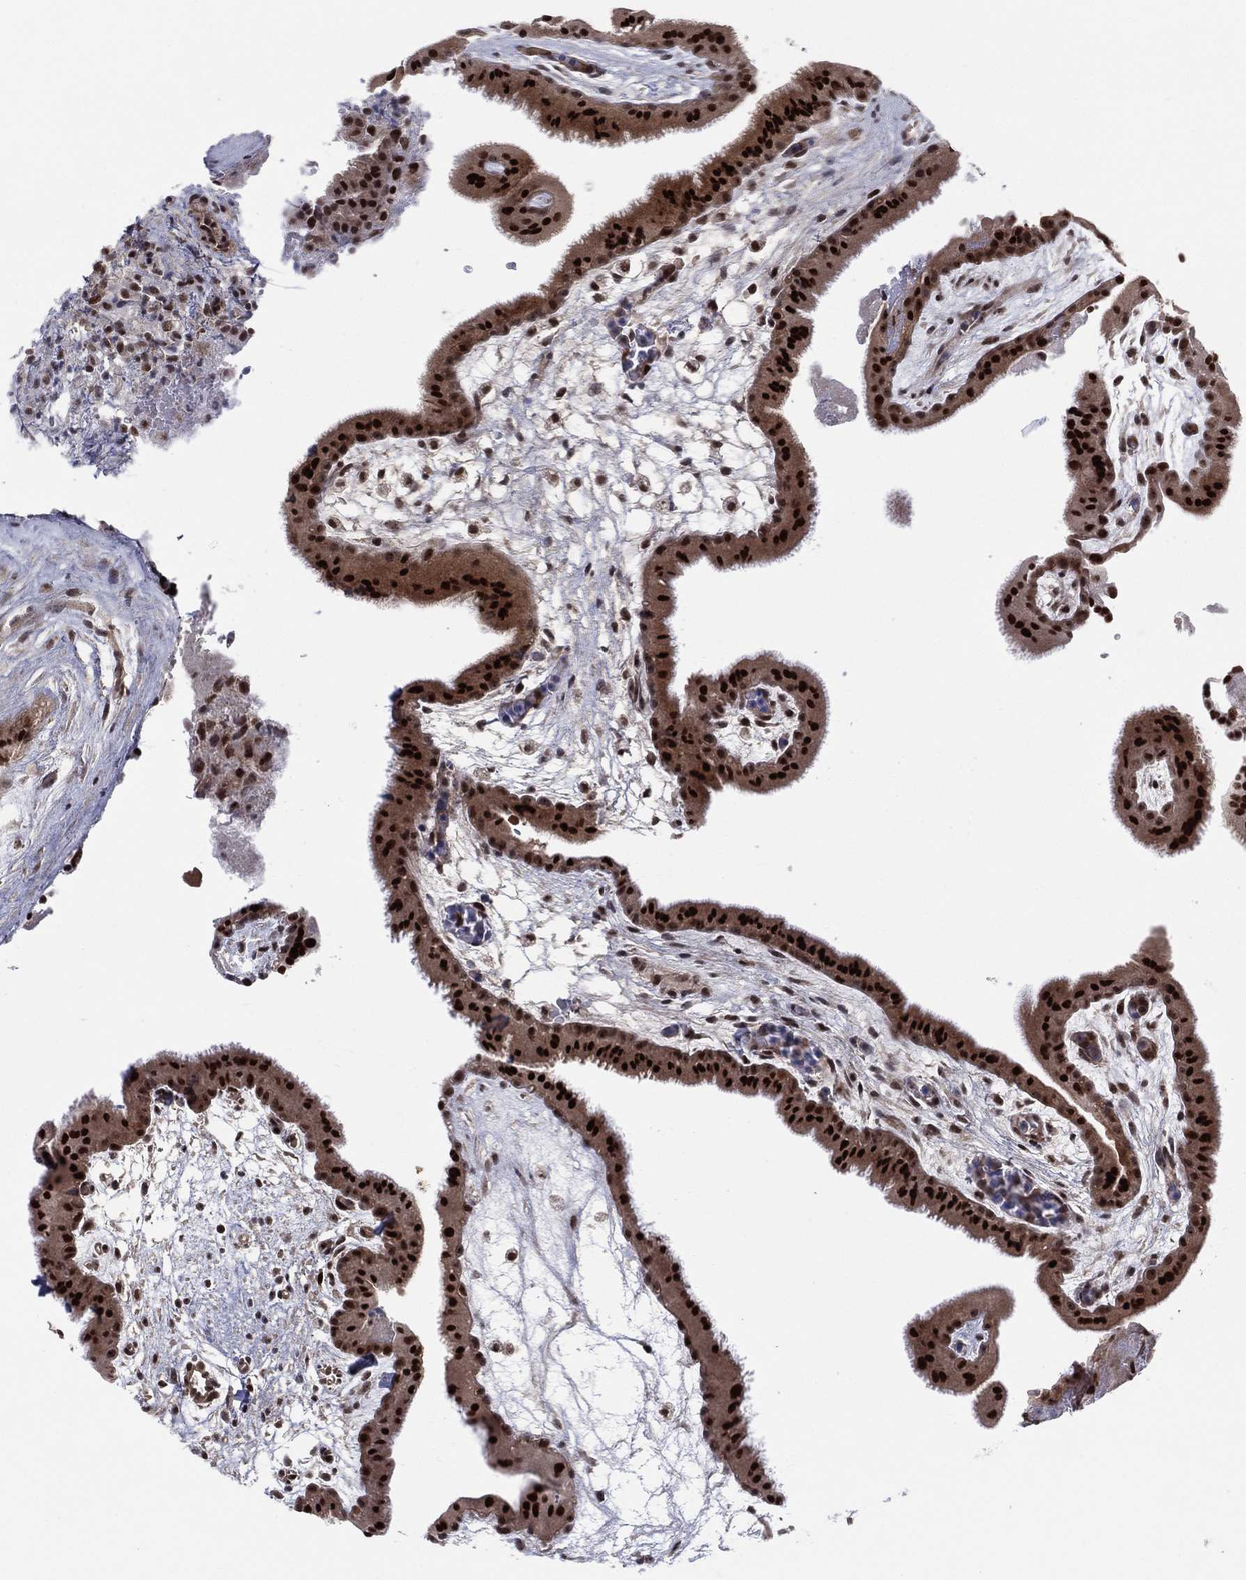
{"staining": {"intensity": "strong", "quantity": "25%-75%", "location": "cytoplasmic/membranous,nuclear"}, "tissue": "placenta", "cell_type": "Trophoblastic cells", "image_type": "normal", "snomed": [{"axis": "morphology", "description": "Normal tissue, NOS"}, {"axis": "topography", "description": "Placenta"}], "caption": "Immunohistochemistry of unremarkable human placenta demonstrates high levels of strong cytoplasmic/membranous,nuclear staining in about 25%-75% of trophoblastic cells.", "gene": "DGCR8", "patient": {"sex": "female", "age": 19}}